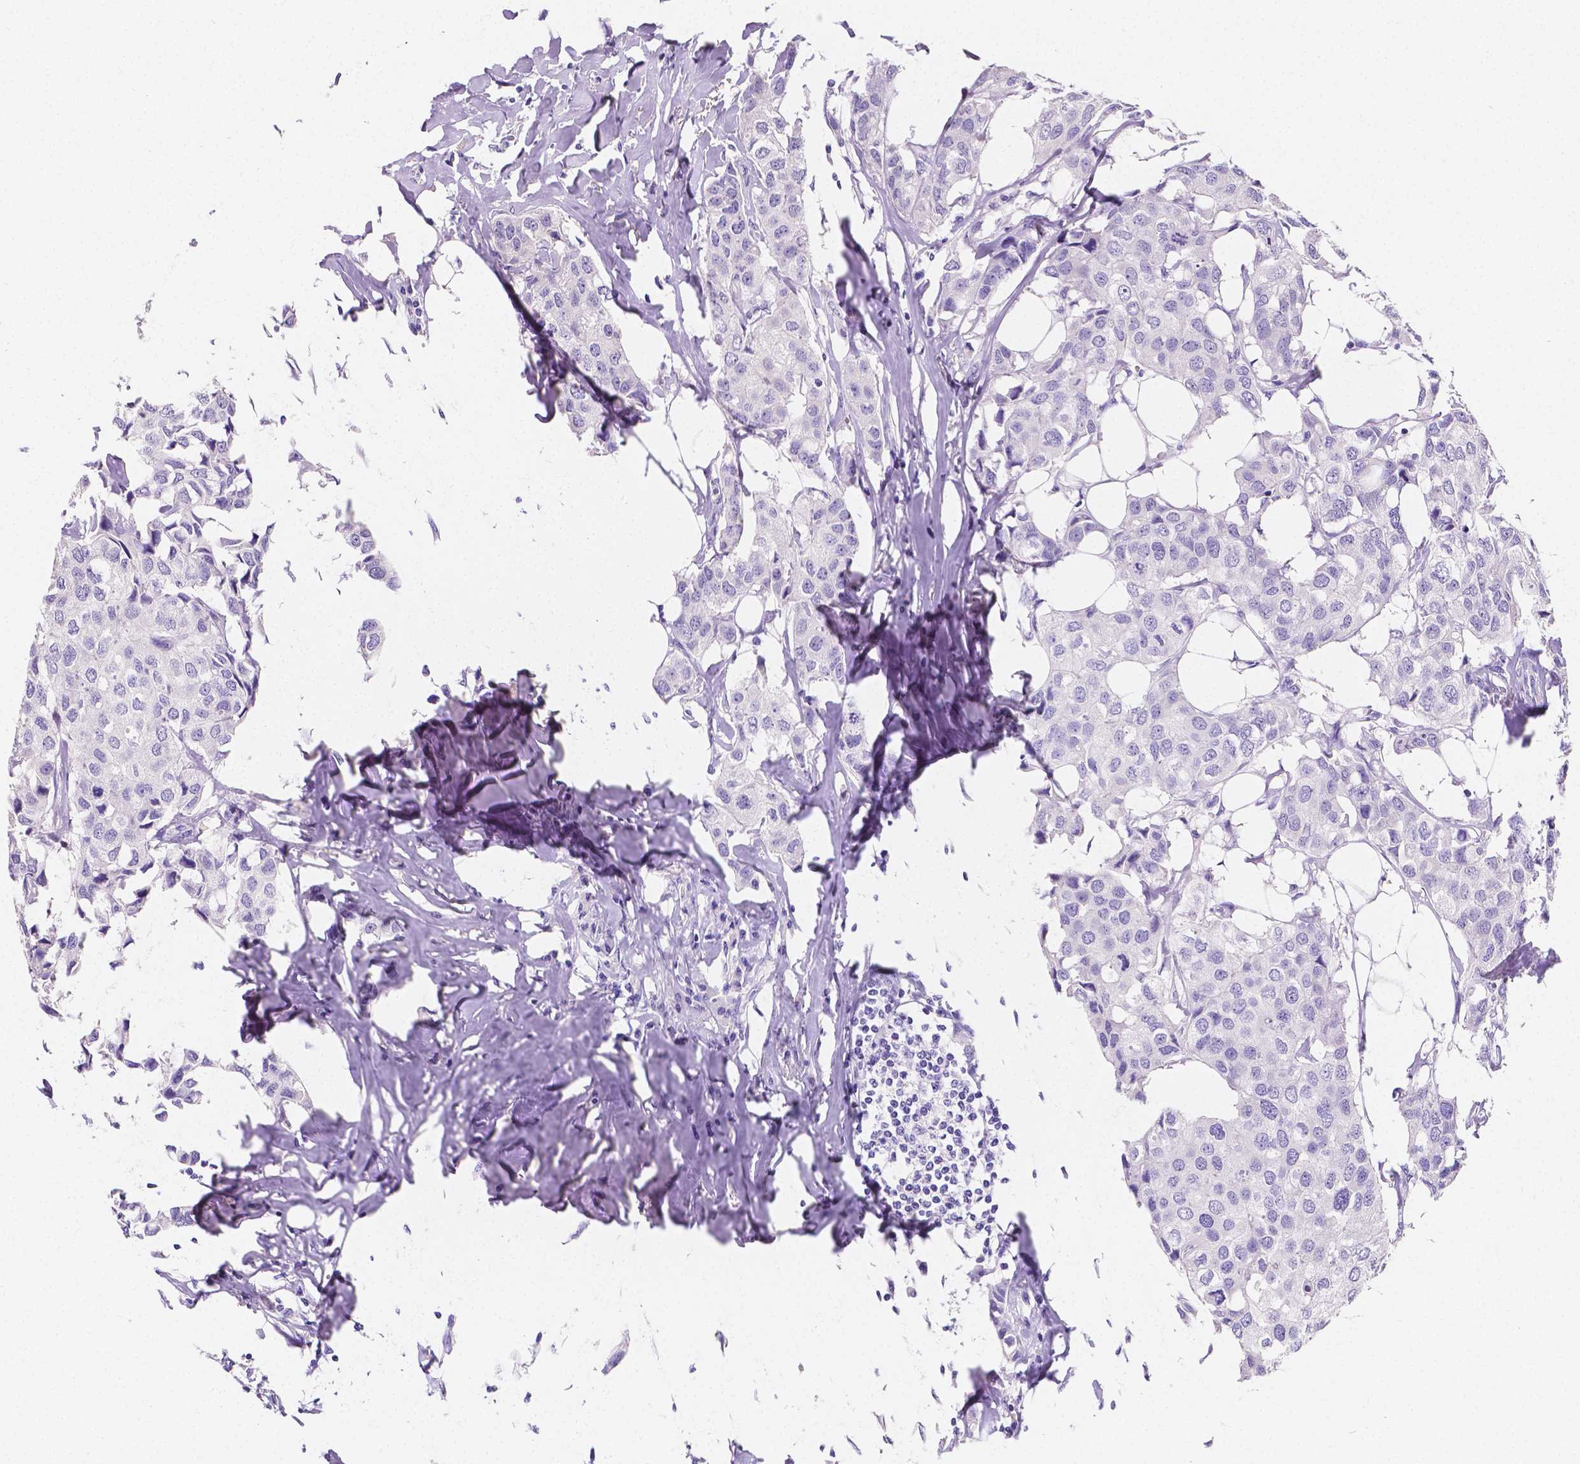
{"staining": {"intensity": "negative", "quantity": "none", "location": "none"}, "tissue": "breast cancer", "cell_type": "Tumor cells", "image_type": "cancer", "snomed": [{"axis": "morphology", "description": "Duct carcinoma"}, {"axis": "topography", "description": "Breast"}], "caption": "Histopathology image shows no significant protein staining in tumor cells of breast cancer.", "gene": "SATB2", "patient": {"sex": "female", "age": 80}}